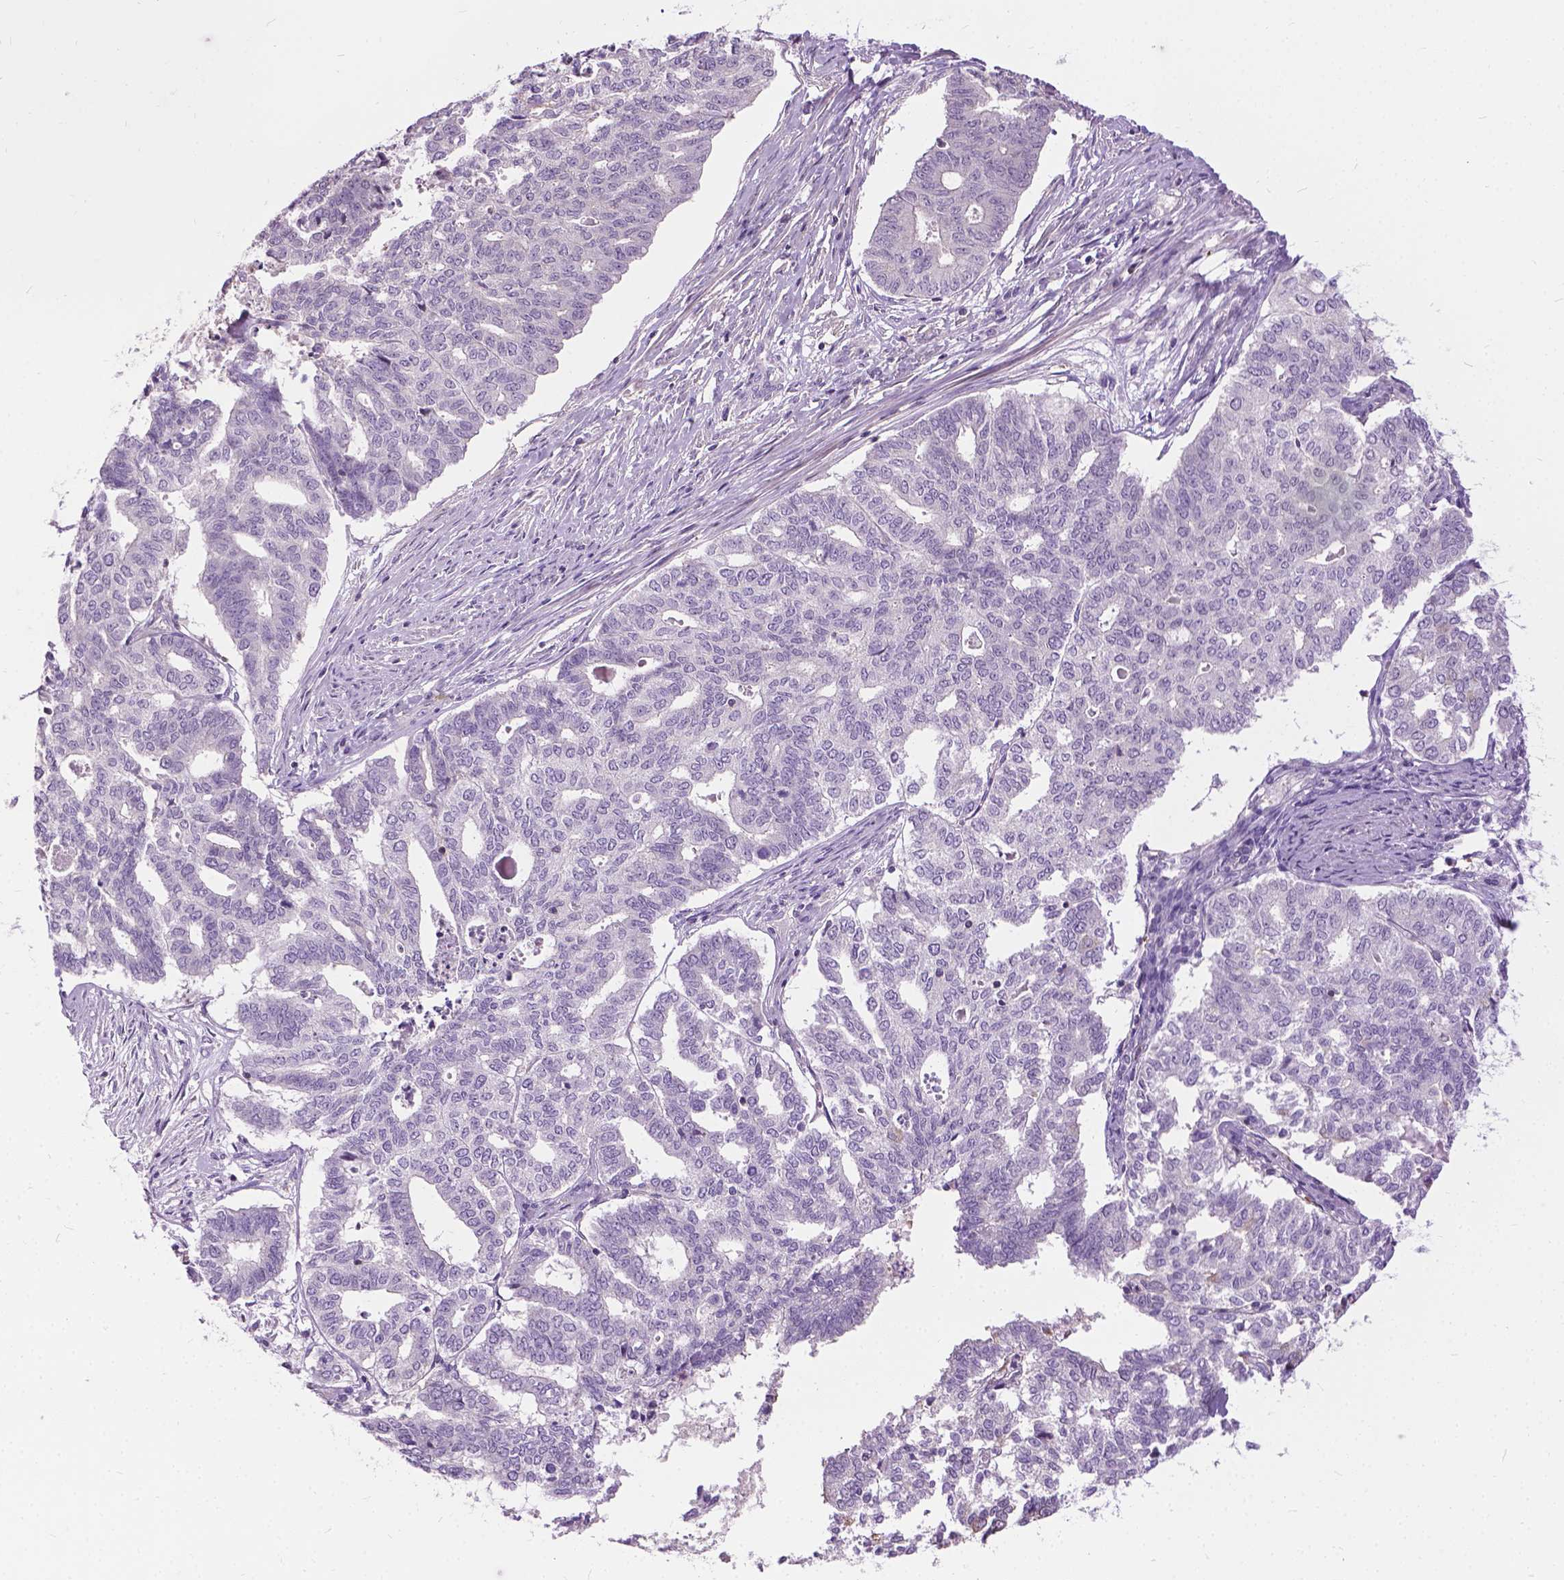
{"staining": {"intensity": "negative", "quantity": "none", "location": "none"}, "tissue": "endometrial cancer", "cell_type": "Tumor cells", "image_type": "cancer", "snomed": [{"axis": "morphology", "description": "Adenocarcinoma, NOS"}, {"axis": "topography", "description": "Endometrium"}], "caption": "This is a histopathology image of immunohistochemistry staining of endometrial adenocarcinoma, which shows no staining in tumor cells.", "gene": "JAK3", "patient": {"sex": "female", "age": 79}}